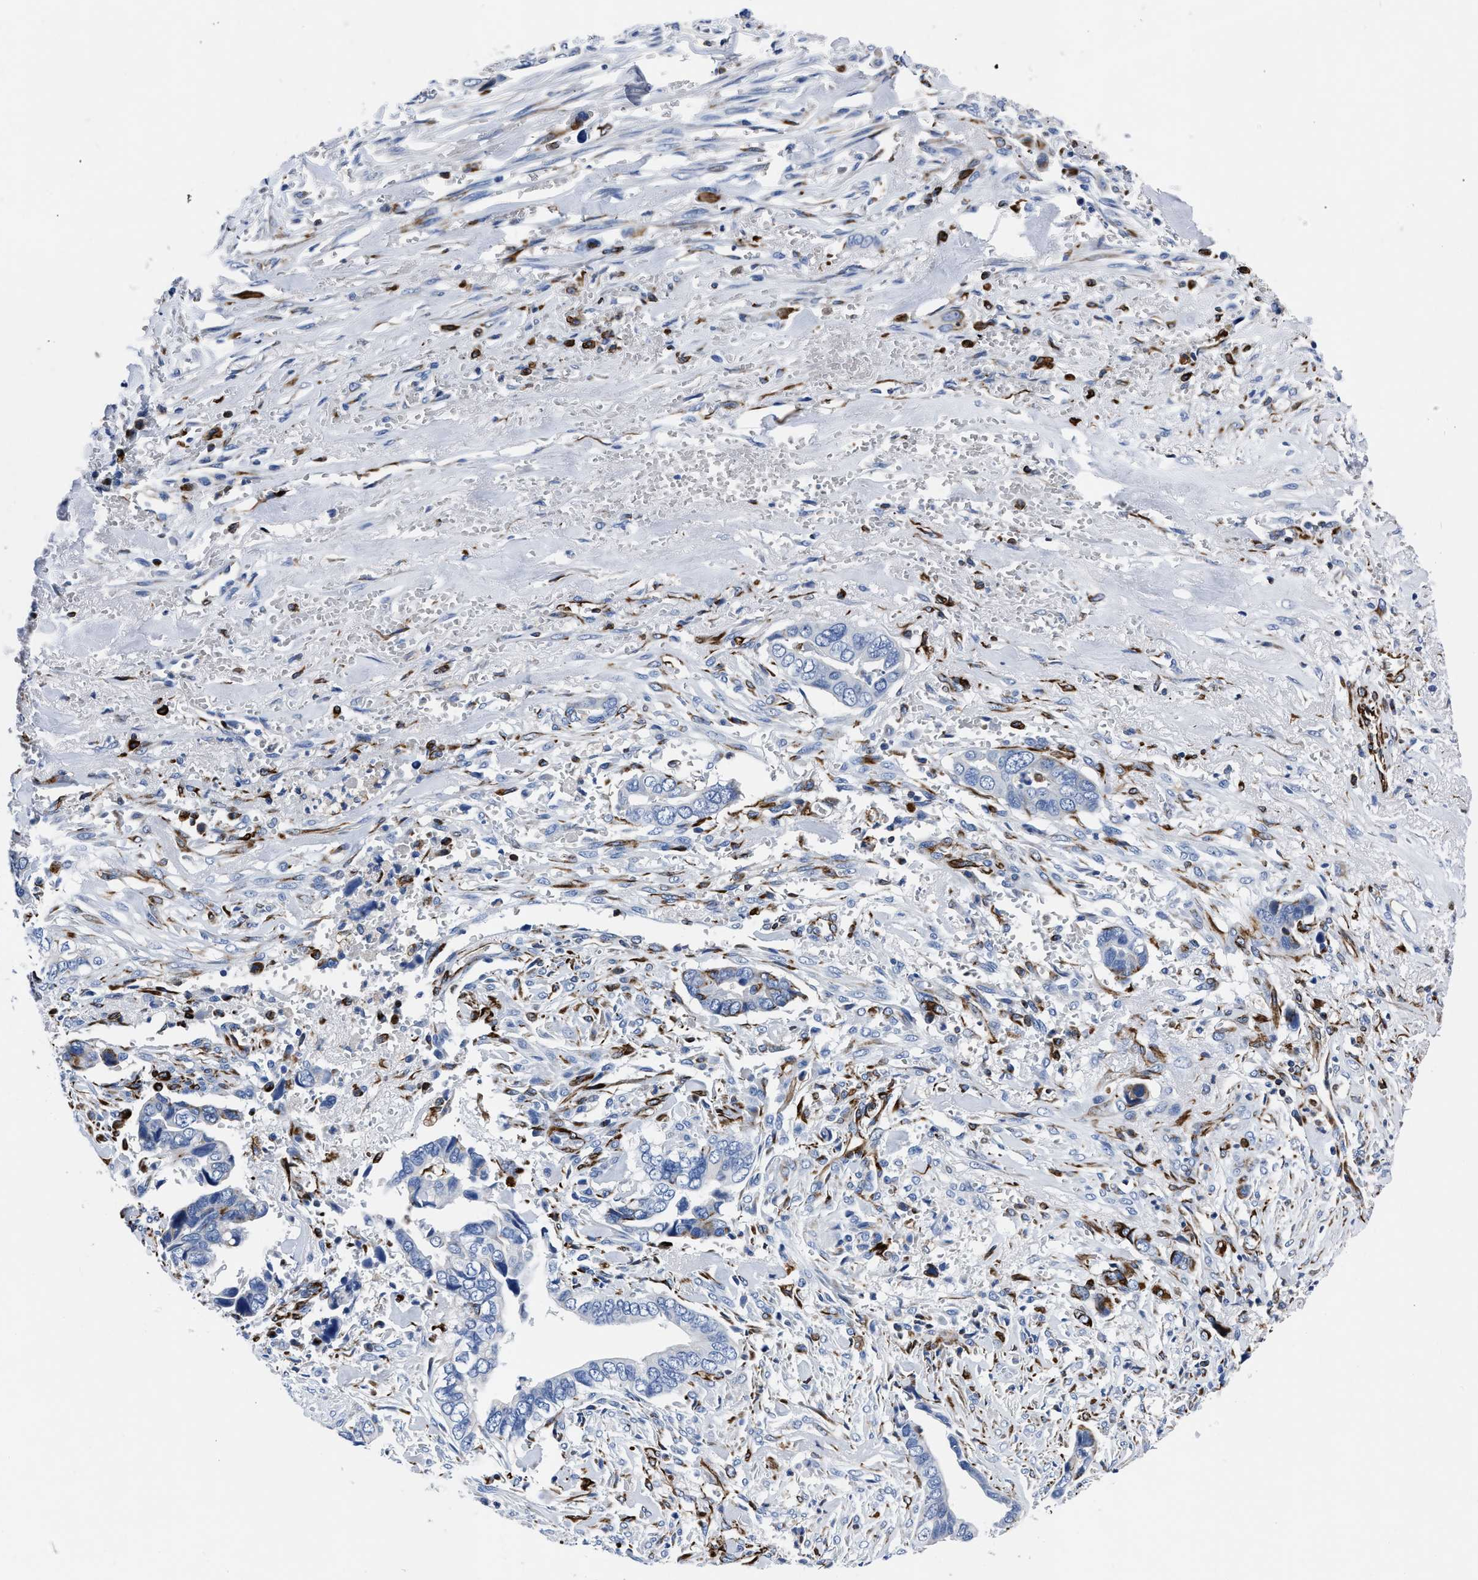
{"staining": {"intensity": "negative", "quantity": "none", "location": "none"}, "tissue": "liver cancer", "cell_type": "Tumor cells", "image_type": "cancer", "snomed": [{"axis": "morphology", "description": "Cholangiocarcinoma"}, {"axis": "topography", "description": "Liver"}], "caption": "Immunohistochemical staining of cholangiocarcinoma (liver) shows no significant expression in tumor cells.", "gene": "OR10G3", "patient": {"sex": "female", "age": 79}}